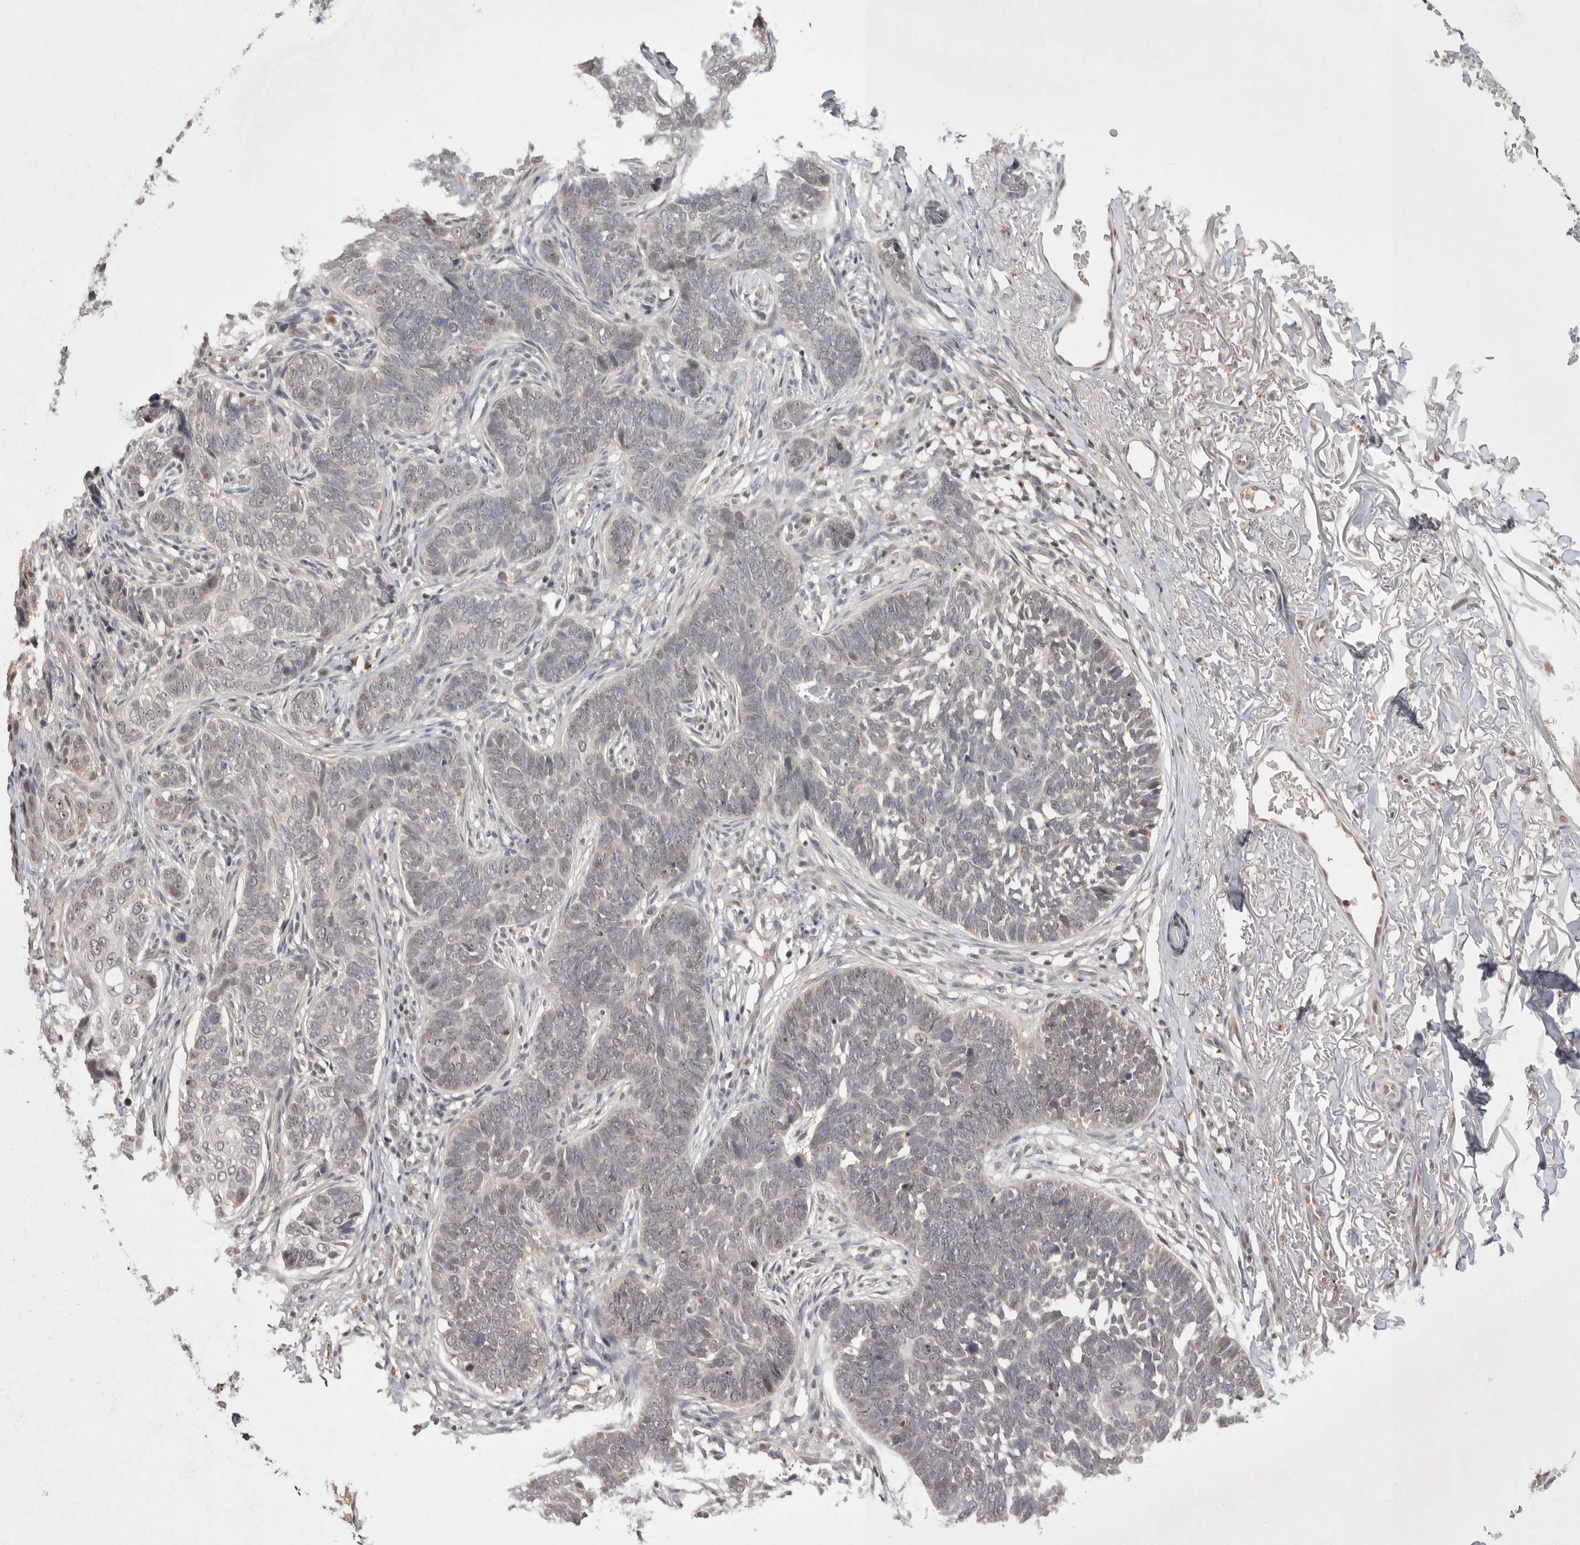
{"staining": {"intensity": "negative", "quantity": "none", "location": "none"}, "tissue": "skin cancer", "cell_type": "Tumor cells", "image_type": "cancer", "snomed": [{"axis": "morphology", "description": "Normal tissue, NOS"}, {"axis": "morphology", "description": "Basal cell carcinoma"}, {"axis": "topography", "description": "Skin"}], "caption": "Tumor cells show no significant expression in skin cancer (basal cell carcinoma).", "gene": "HUS1", "patient": {"sex": "male", "age": 77}}